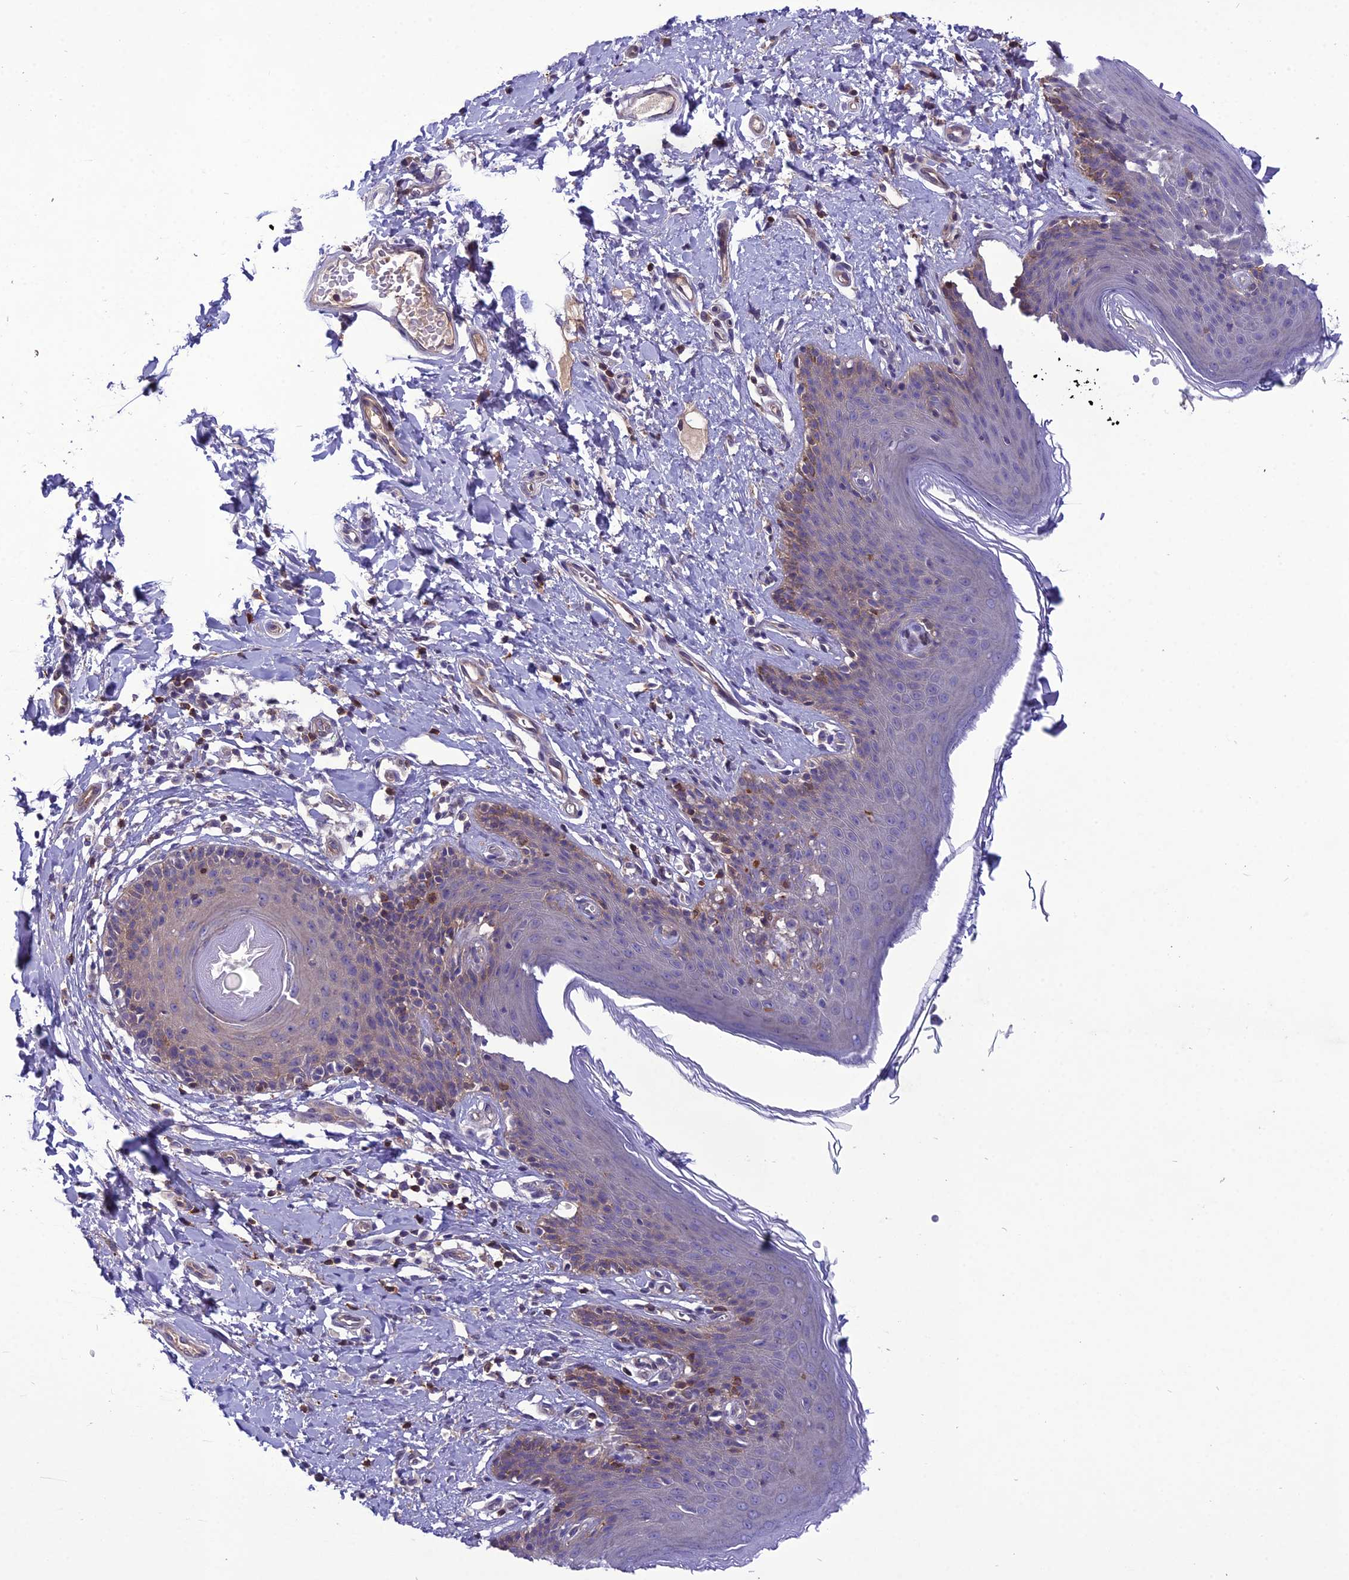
{"staining": {"intensity": "moderate", "quantity": "<25%", "location": "cytoplasmic/membranous"}, "tissue": "skin", "cell_type": "Epidermal cells", "image_type": "normal", "snomed": [{"axis": "morphology", "description": "Normal tissue, NOS"}, {"axis": "topography", "description": "Vulva"}], "caption": "Immunohistochemical staining of benign human skin exhibits <25% levels of moderate cytoplasmic/membranous protein positivity in about <25% of epidermal cells. (Brightfield microscopy of DAB IHC at high magnification).", "gene": "GDF6", "patient": {"sex": "female", "age": 66}}